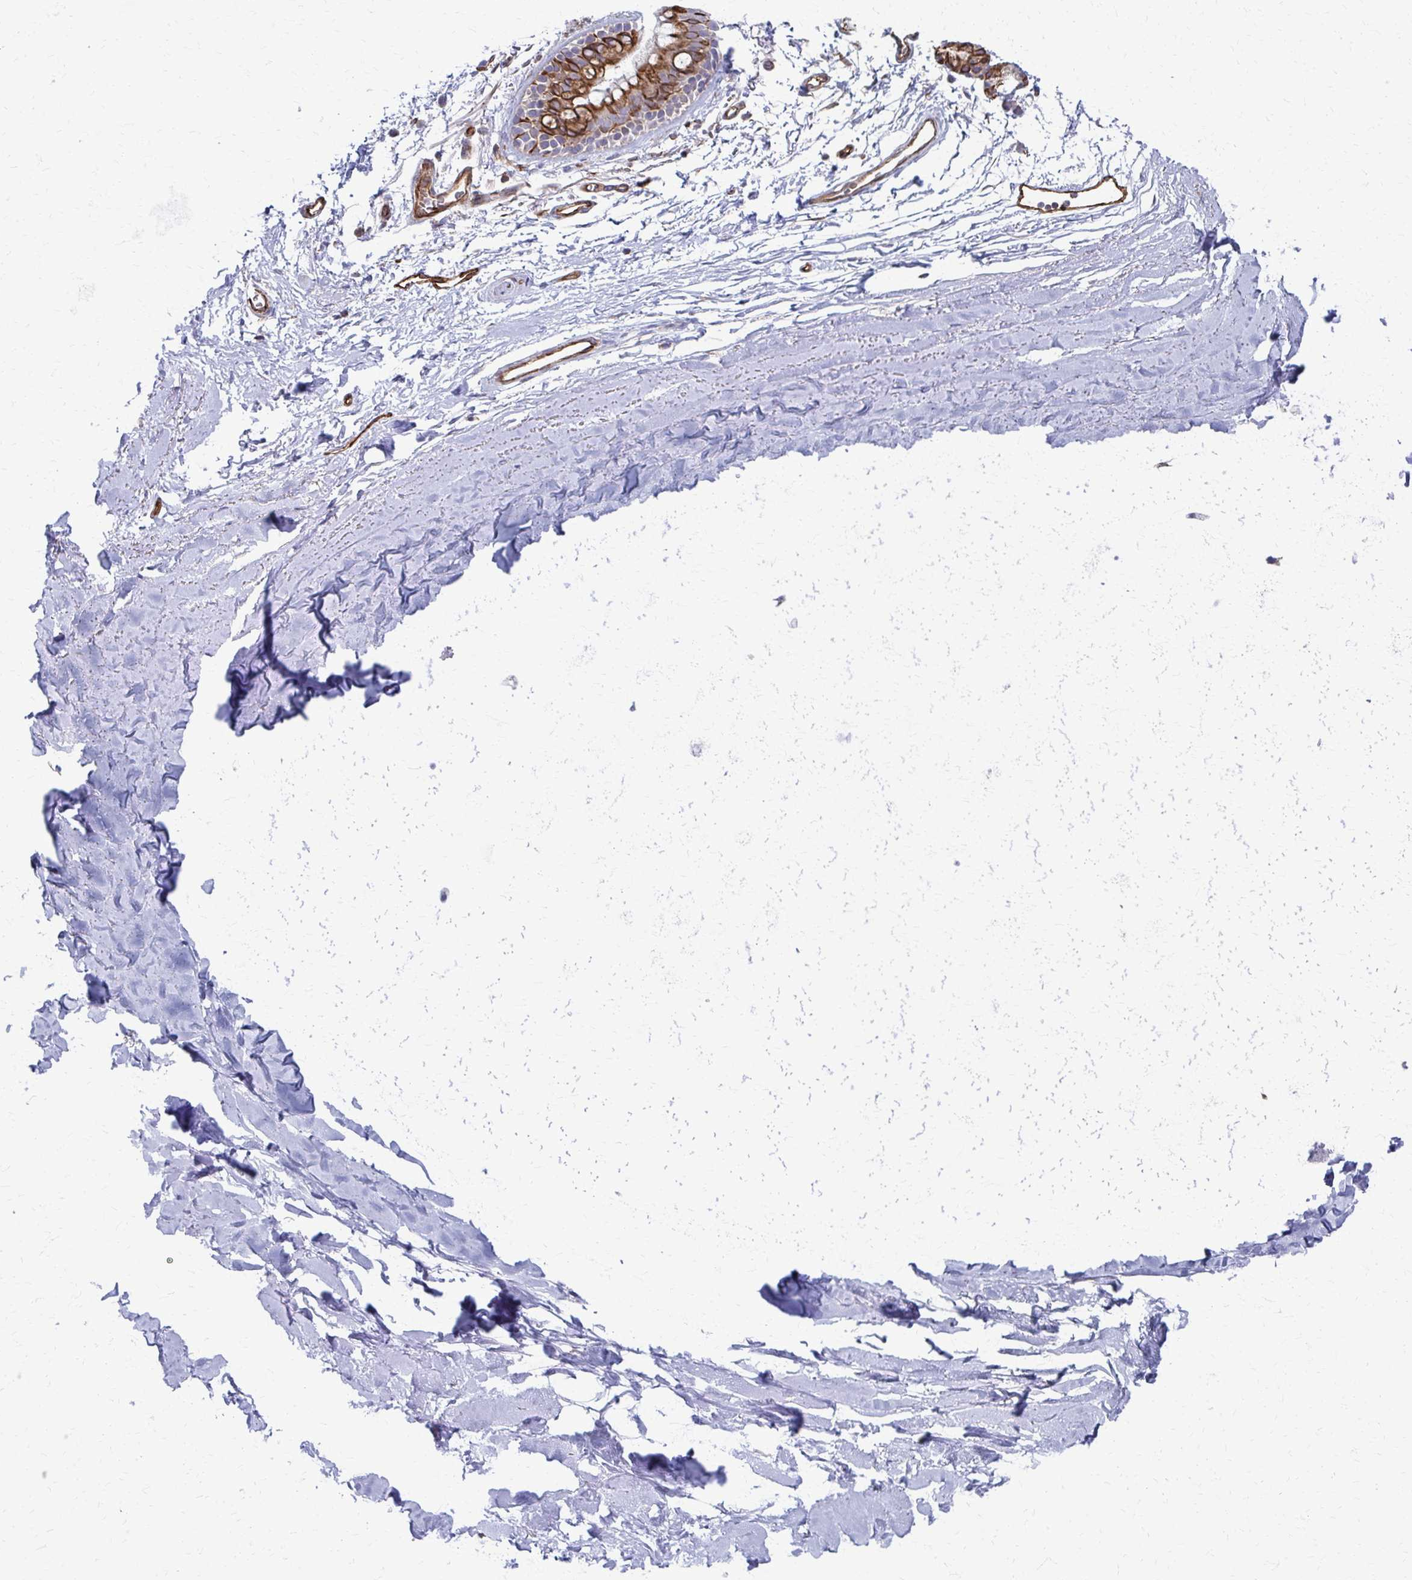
{"staining": {"intensity": "negative", "quantity": "none", "location": "none"}, "tissue": "adipose tissue", "cell_type": "Adipocytes", "image_type": "normal", "snomed": [{"axis": "morphology", "description": "Normal tissue, NOS"}, {"axis": "topography", "description": "Cartilage tissue"}, {"axis": "topography", "description": "Bronchus"}], "caption": "There is no significant expression in adipocytes of adipose tissue. (DAB immunohistochemistry with hematoxylin counter stain).", "gene": "FAHD1", "patient": {"sex": "female", "age": 79}}